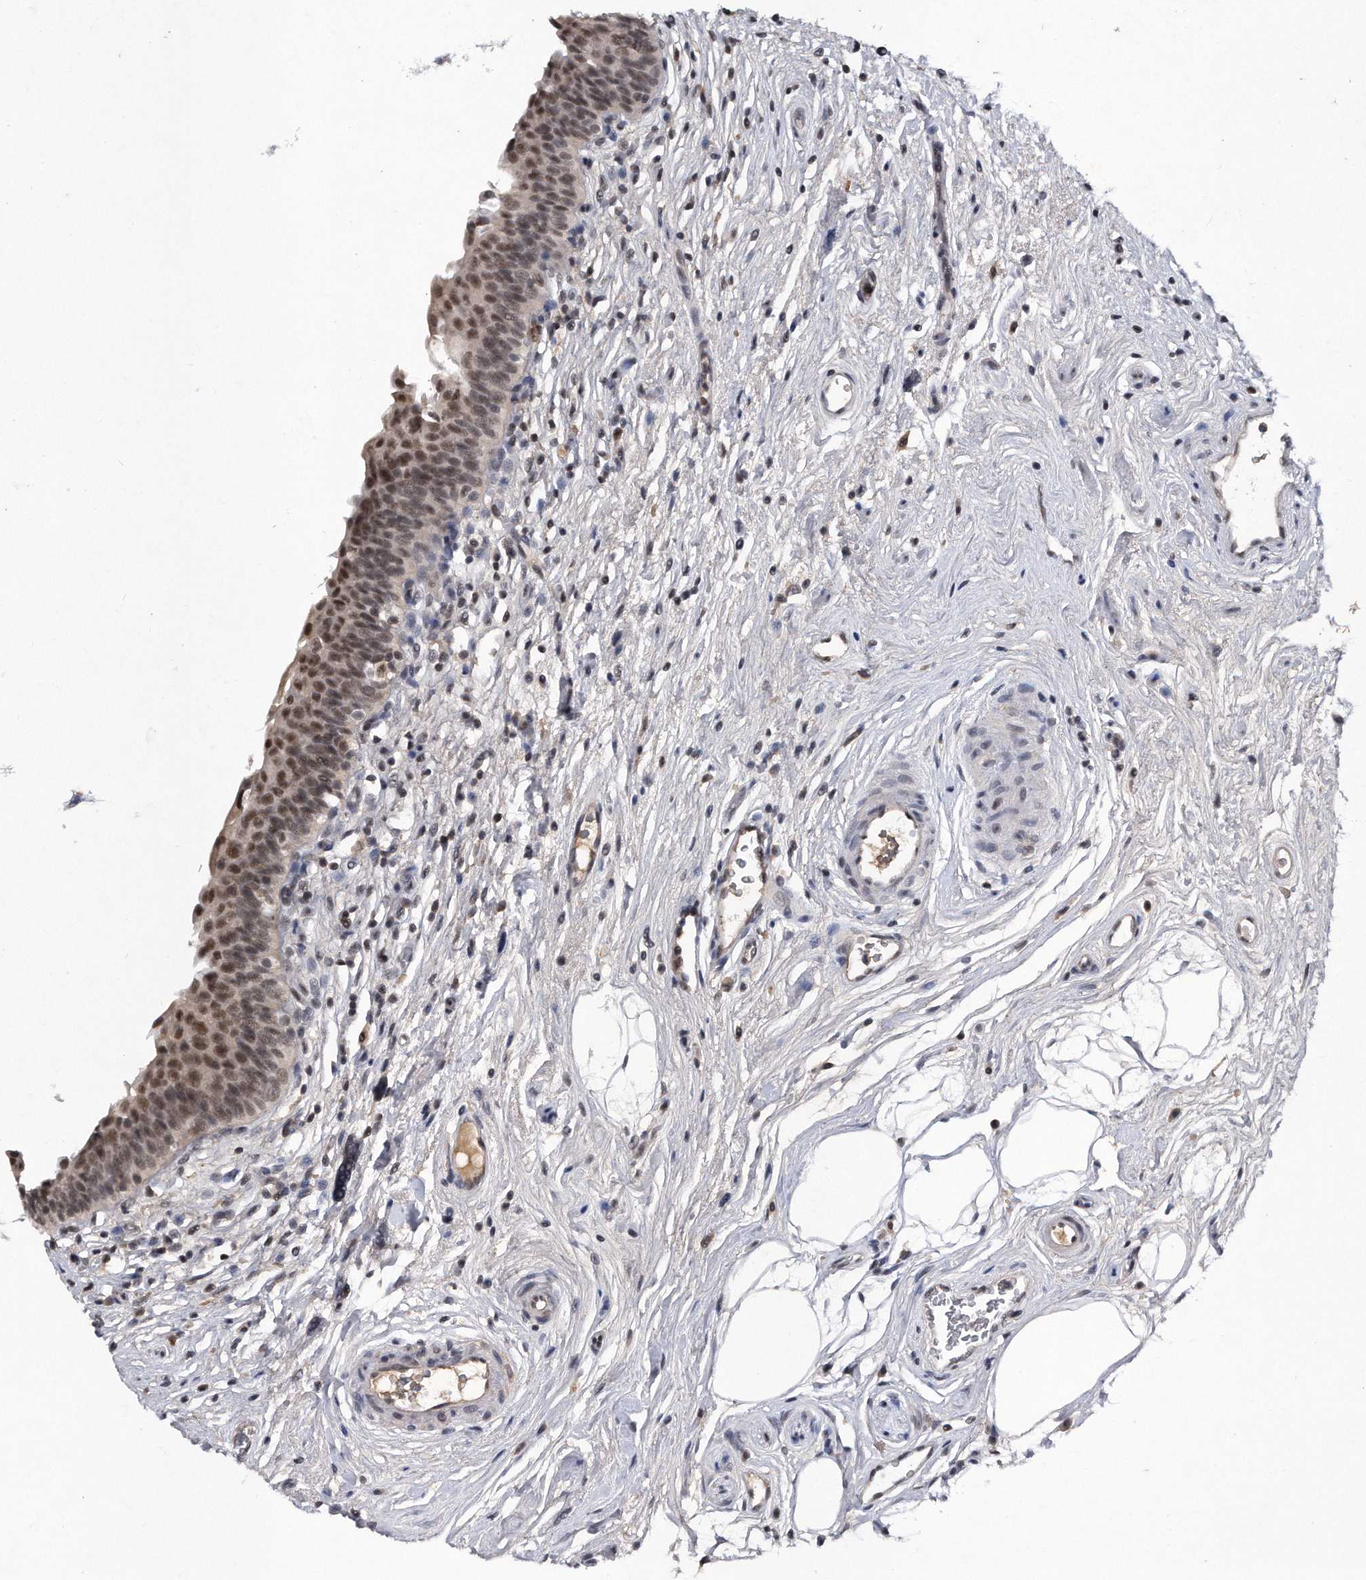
{"staining": {"intensity": "moderate", "quantity": ">75%", "location": "nuclear"}, "tissue": "urinary bladder", "cell_type": "Urothelial cells", "image_type": "normal", "snomed": [{"axis": "morphology", "description": "Normal tissue, NOS"}, {"axis": "topography", "description": "Urinary bladder"}], "caption": "Immunohistochemical staining of benign urinary bladder displays >75% levels of moderate nuclear protein staining in about >75% of urothelial cells.", "gene": "VIRMA", "patient": {"sex": "male", "age": 83}}